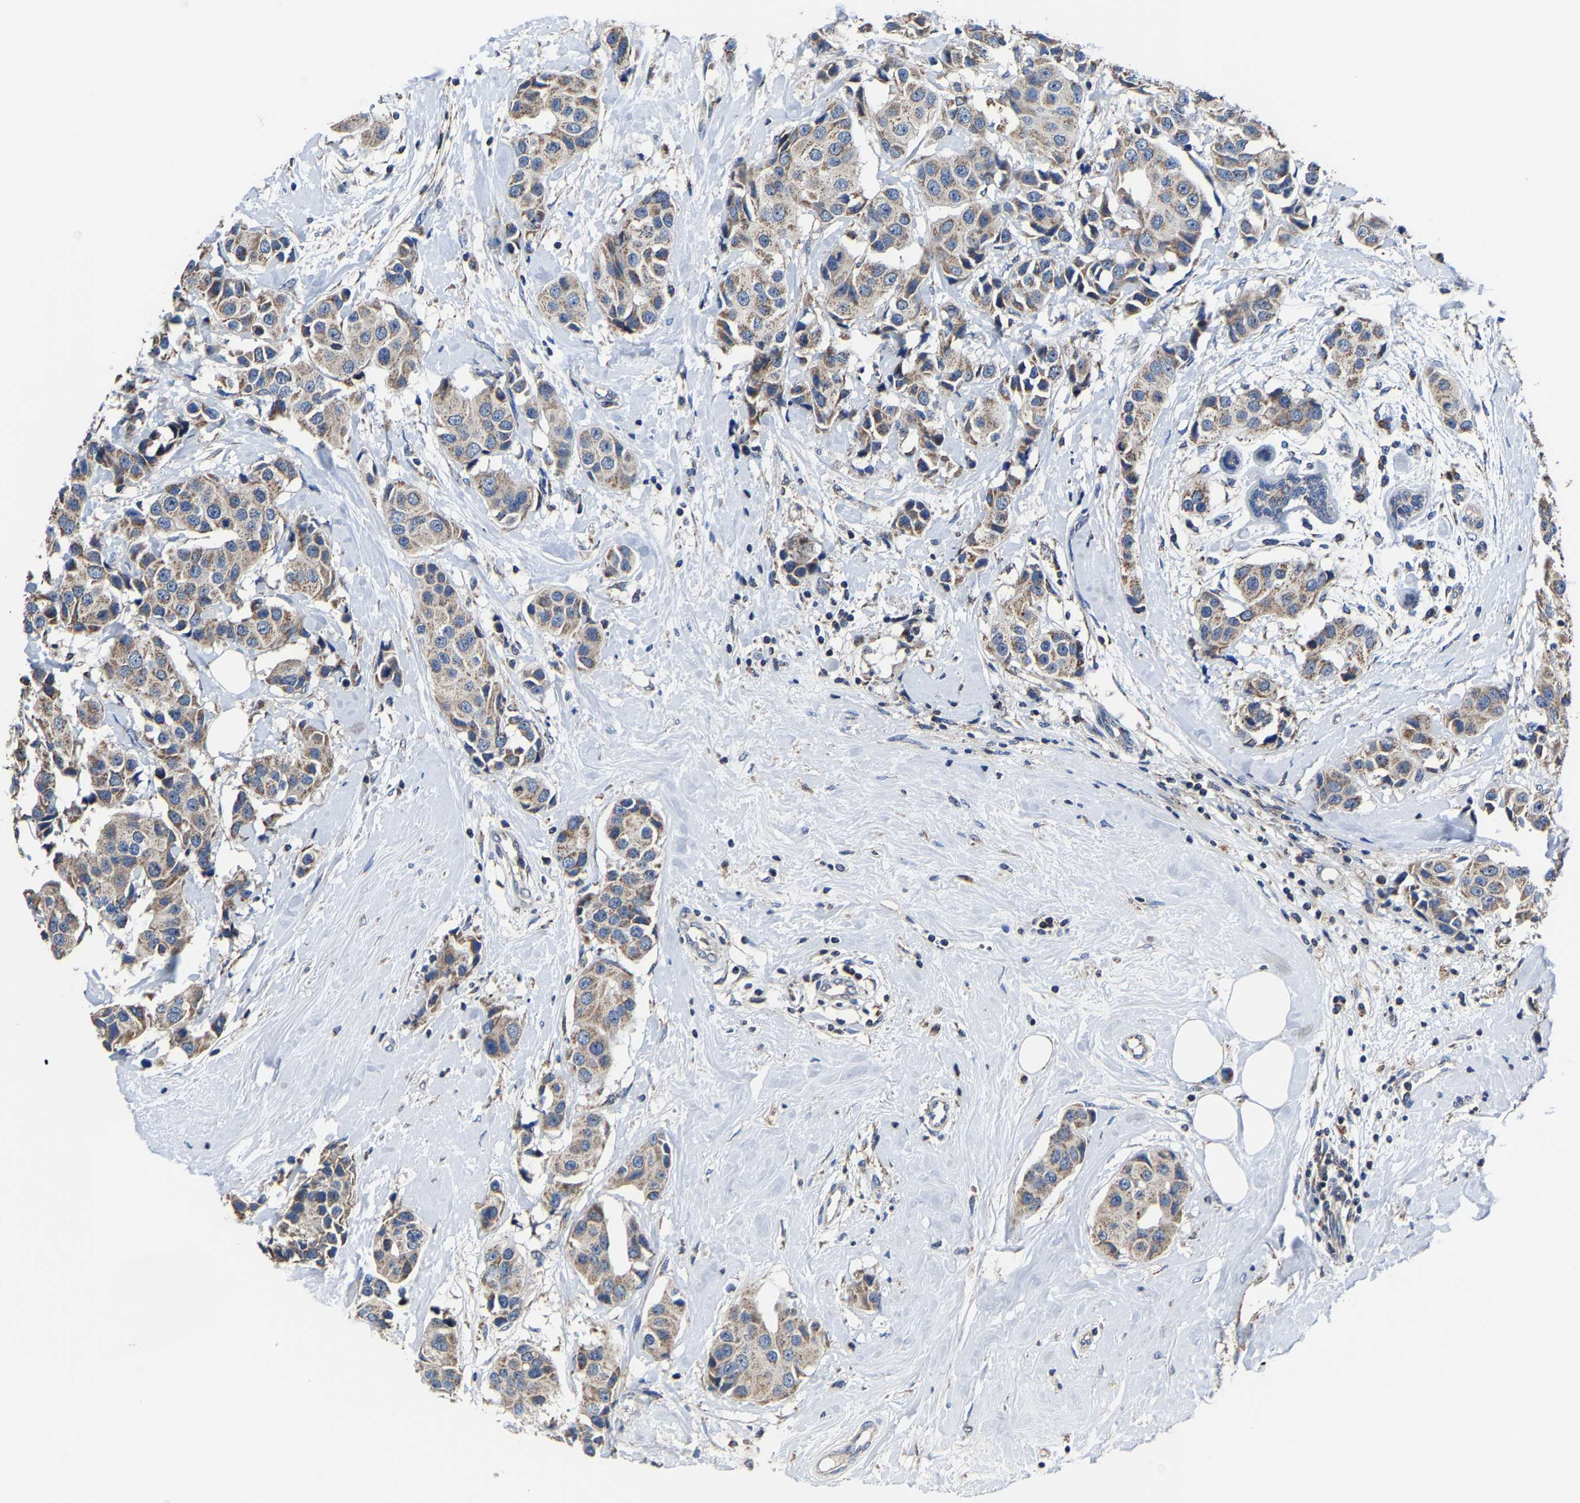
{"staining": {"intensity": "weak", "quantity": ">75%", "location": "cytoplasmic/membranous"}, "tissue": "breast cancer", "cell_type": "Tumor cells", "image_type": "cancer", "snomed": [{"axis": "morphology", "description": "Normal tissue, NOS"}, {"axis": "morphology", "description": "Duct carcinoma"}, {"axis": "topography", "description": "Breast"}], "caption": "Protein staining of breast cancer tissue shows weak cytoplasmic/membranous expression in about >75% of tumor cells.", "gene": "ZCCHC7", "patient": {"sex": "female", "age": 39}}